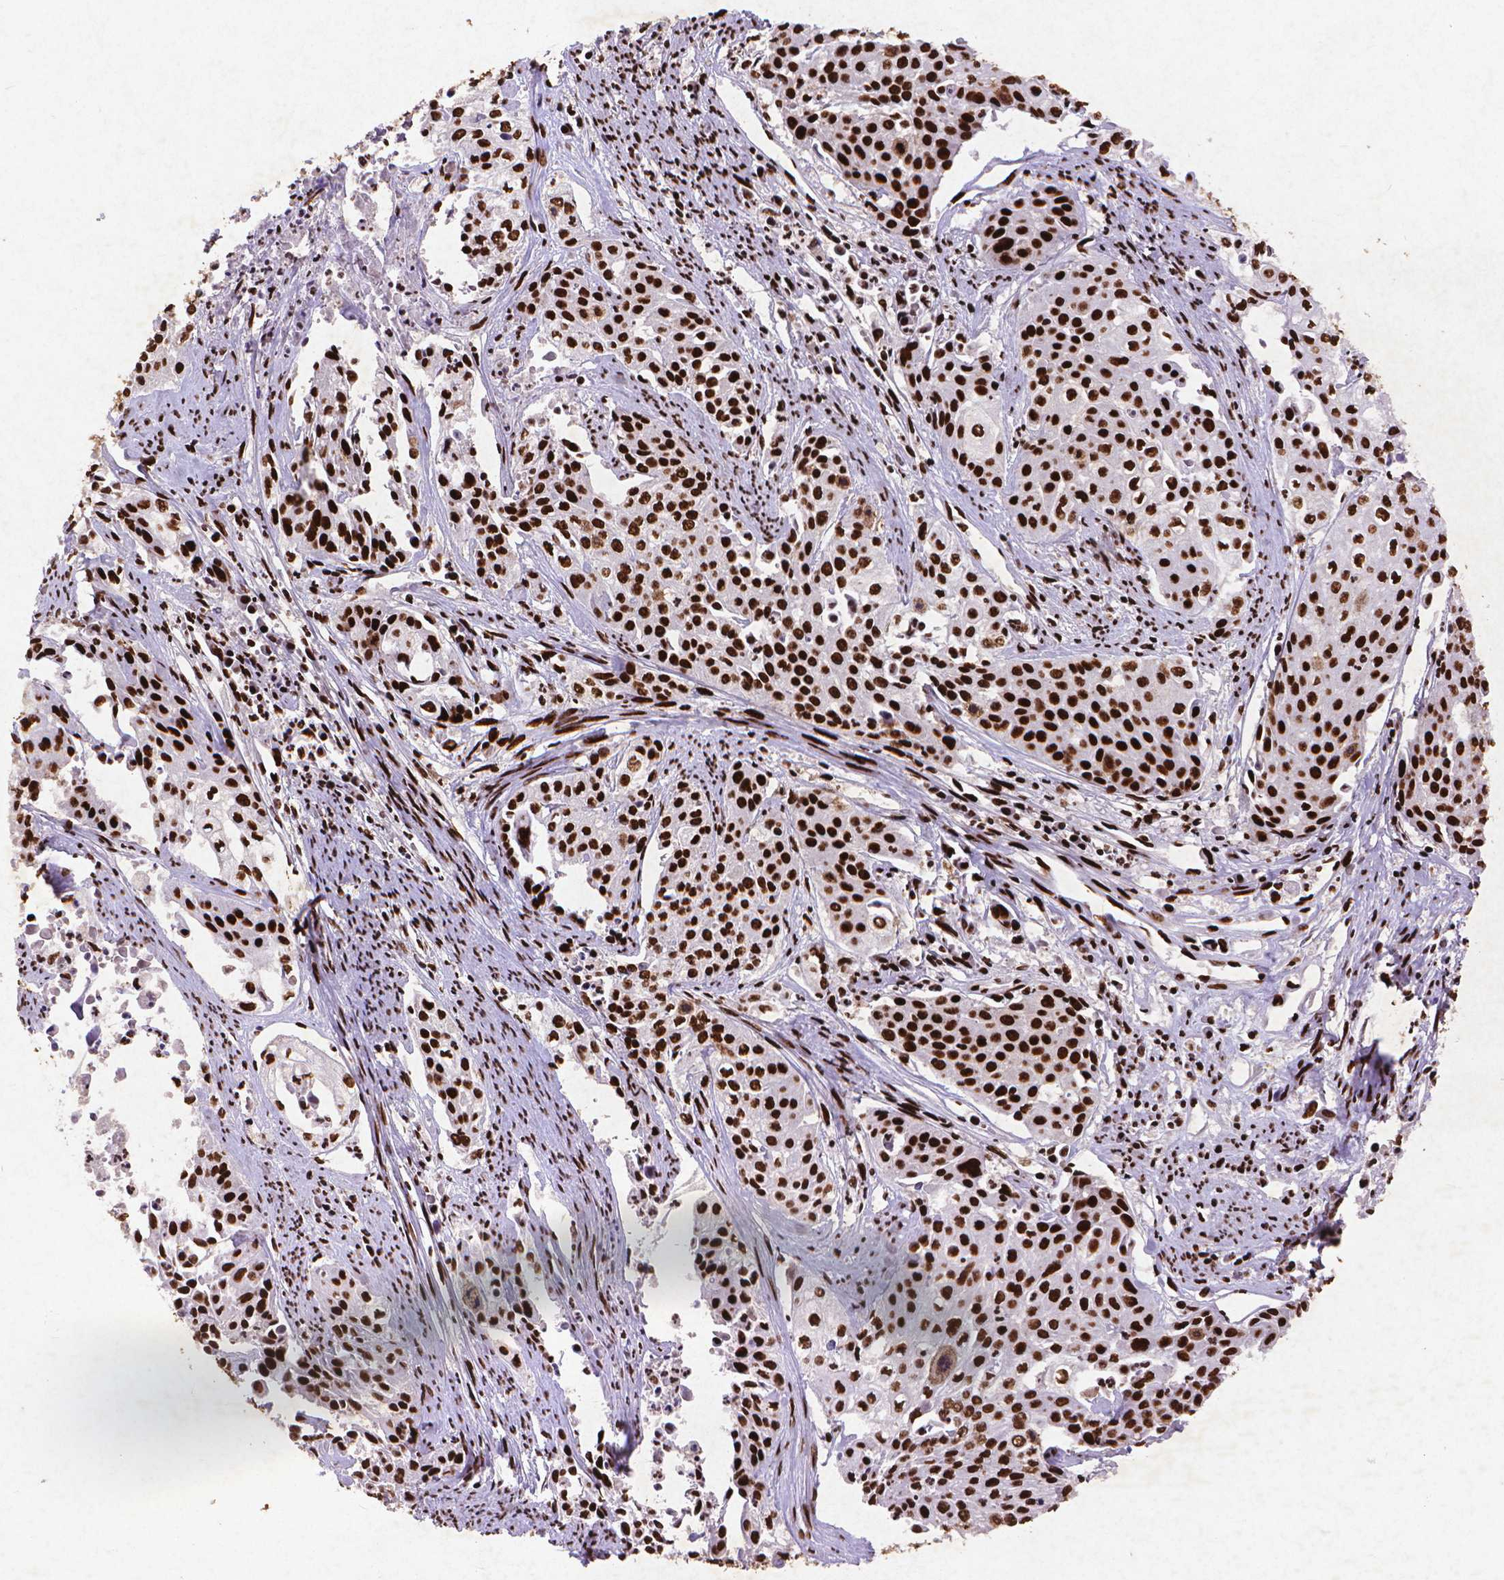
{"staining": {"intensity": "strong", "quantity": ">75%", "location": "nuclear"}, "tissue": "cervical cancer", "cell_type": "Tumor cells", "image_type": "cancer", "snomed": [{"axis": "morphology", "description": "Squamous cell carcinoma, NOS"}, {"axis": "topography", "description": "Cervix"}], "caption": "Immunohistochemistry image of neoplastic tissue: human cervical squamous cell carcinoma stained using IHC shows high levels of strong protein expression localized specifically in the nuclear of tumor cells, appearing as a nuclear brown color.", "gene": "CITED2", "patient": {"sex": "female", "age": 39}}